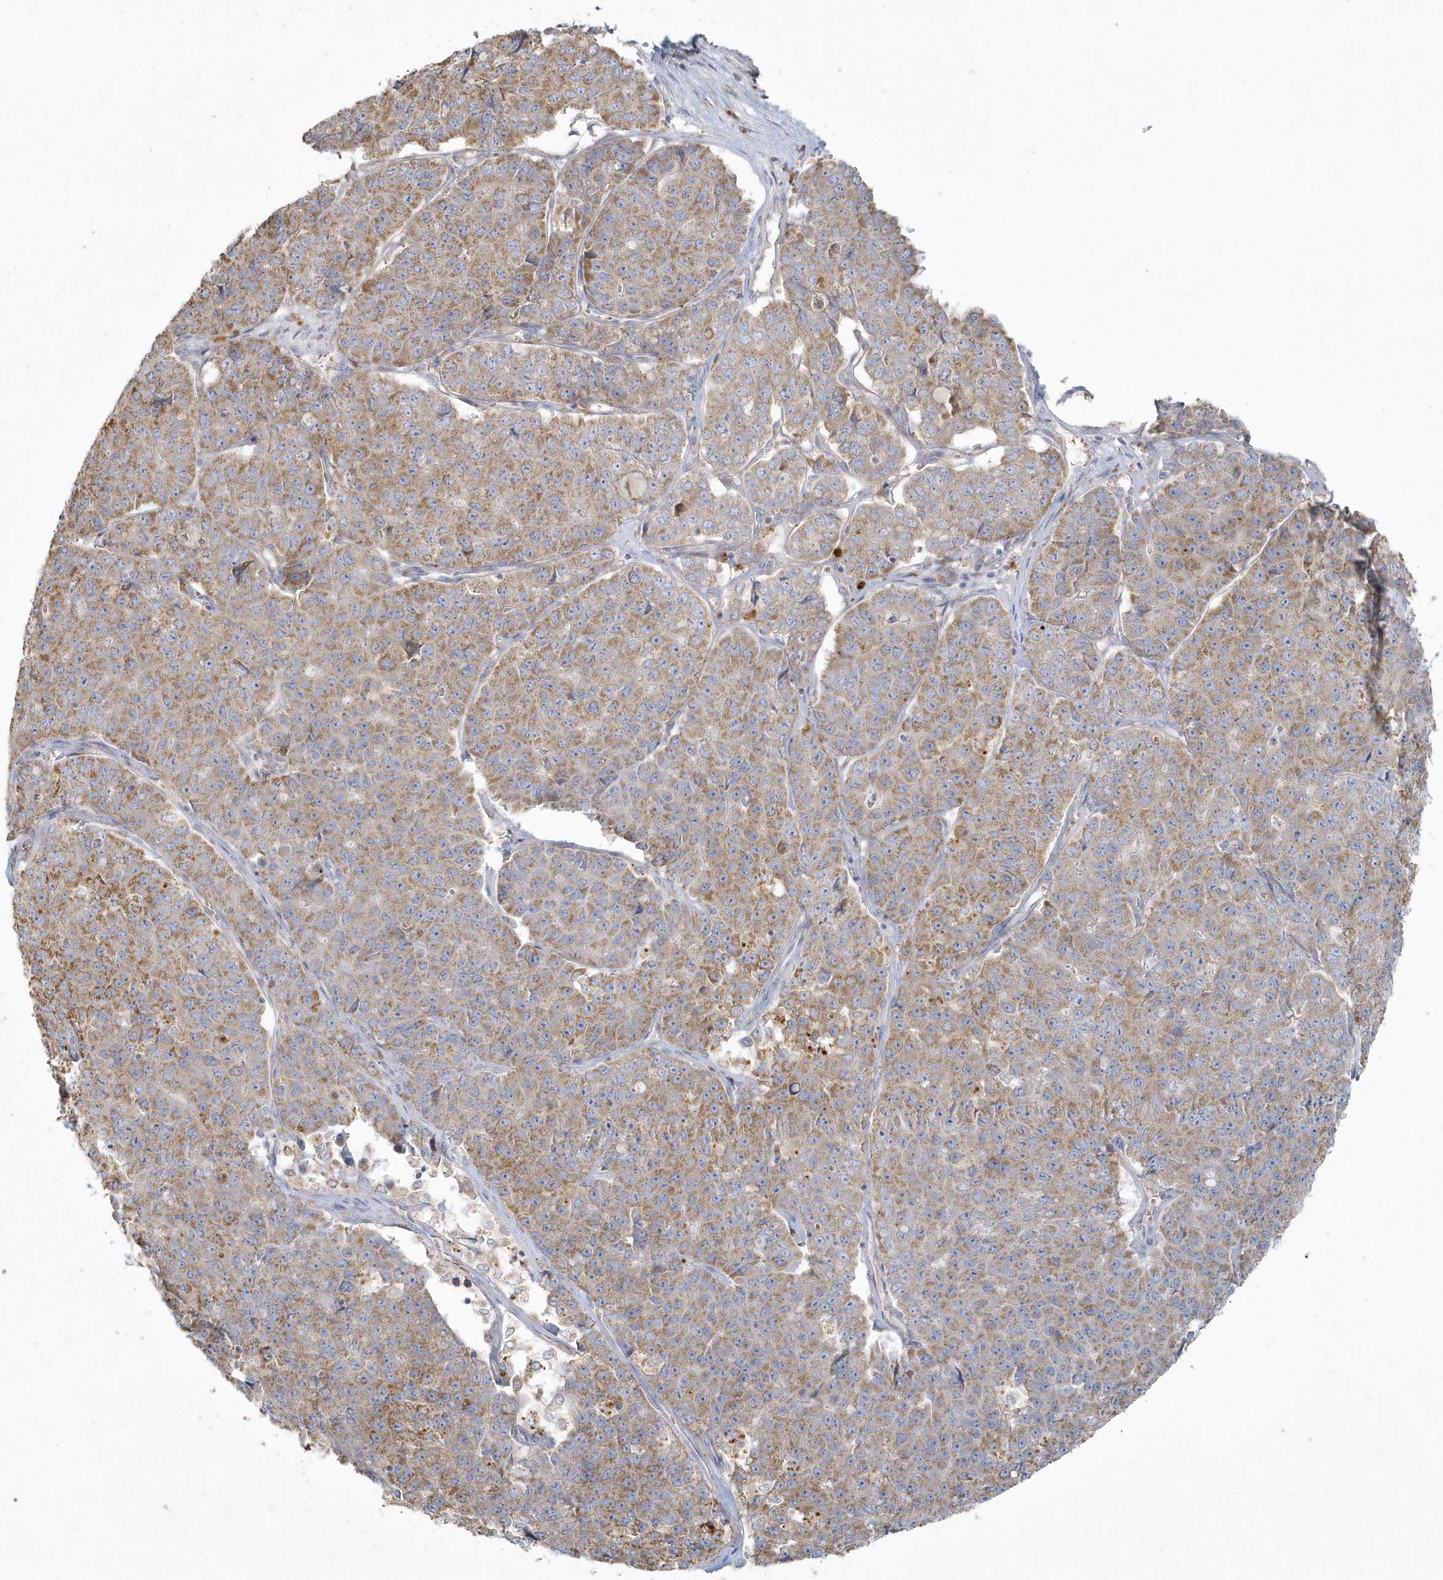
{"staining": {"intensity": "moderate", "quantity": ">75%", "location": "cytoplasmic/membranous"}, "tissue": "pancreatic cancer", "cell_type": "Tumor cells", "image_type": "cancer", "snomed": [{"axis": "morphology", "description": "Adenocarcinoma, NOS"}, {"axis": "topography", "description": "Pancreas"}], "caption": "This photomicrograph demonstrates pancreatic cancer stained with immunohistochemistry to label a protein in brown. The cytoplasmic/membranous of tumor cells show moderate positivity for the protein. Nuclei are counter-stained blue.", "gene": "BLTP3A", "patient": {"sex": "male", "age": 50}}